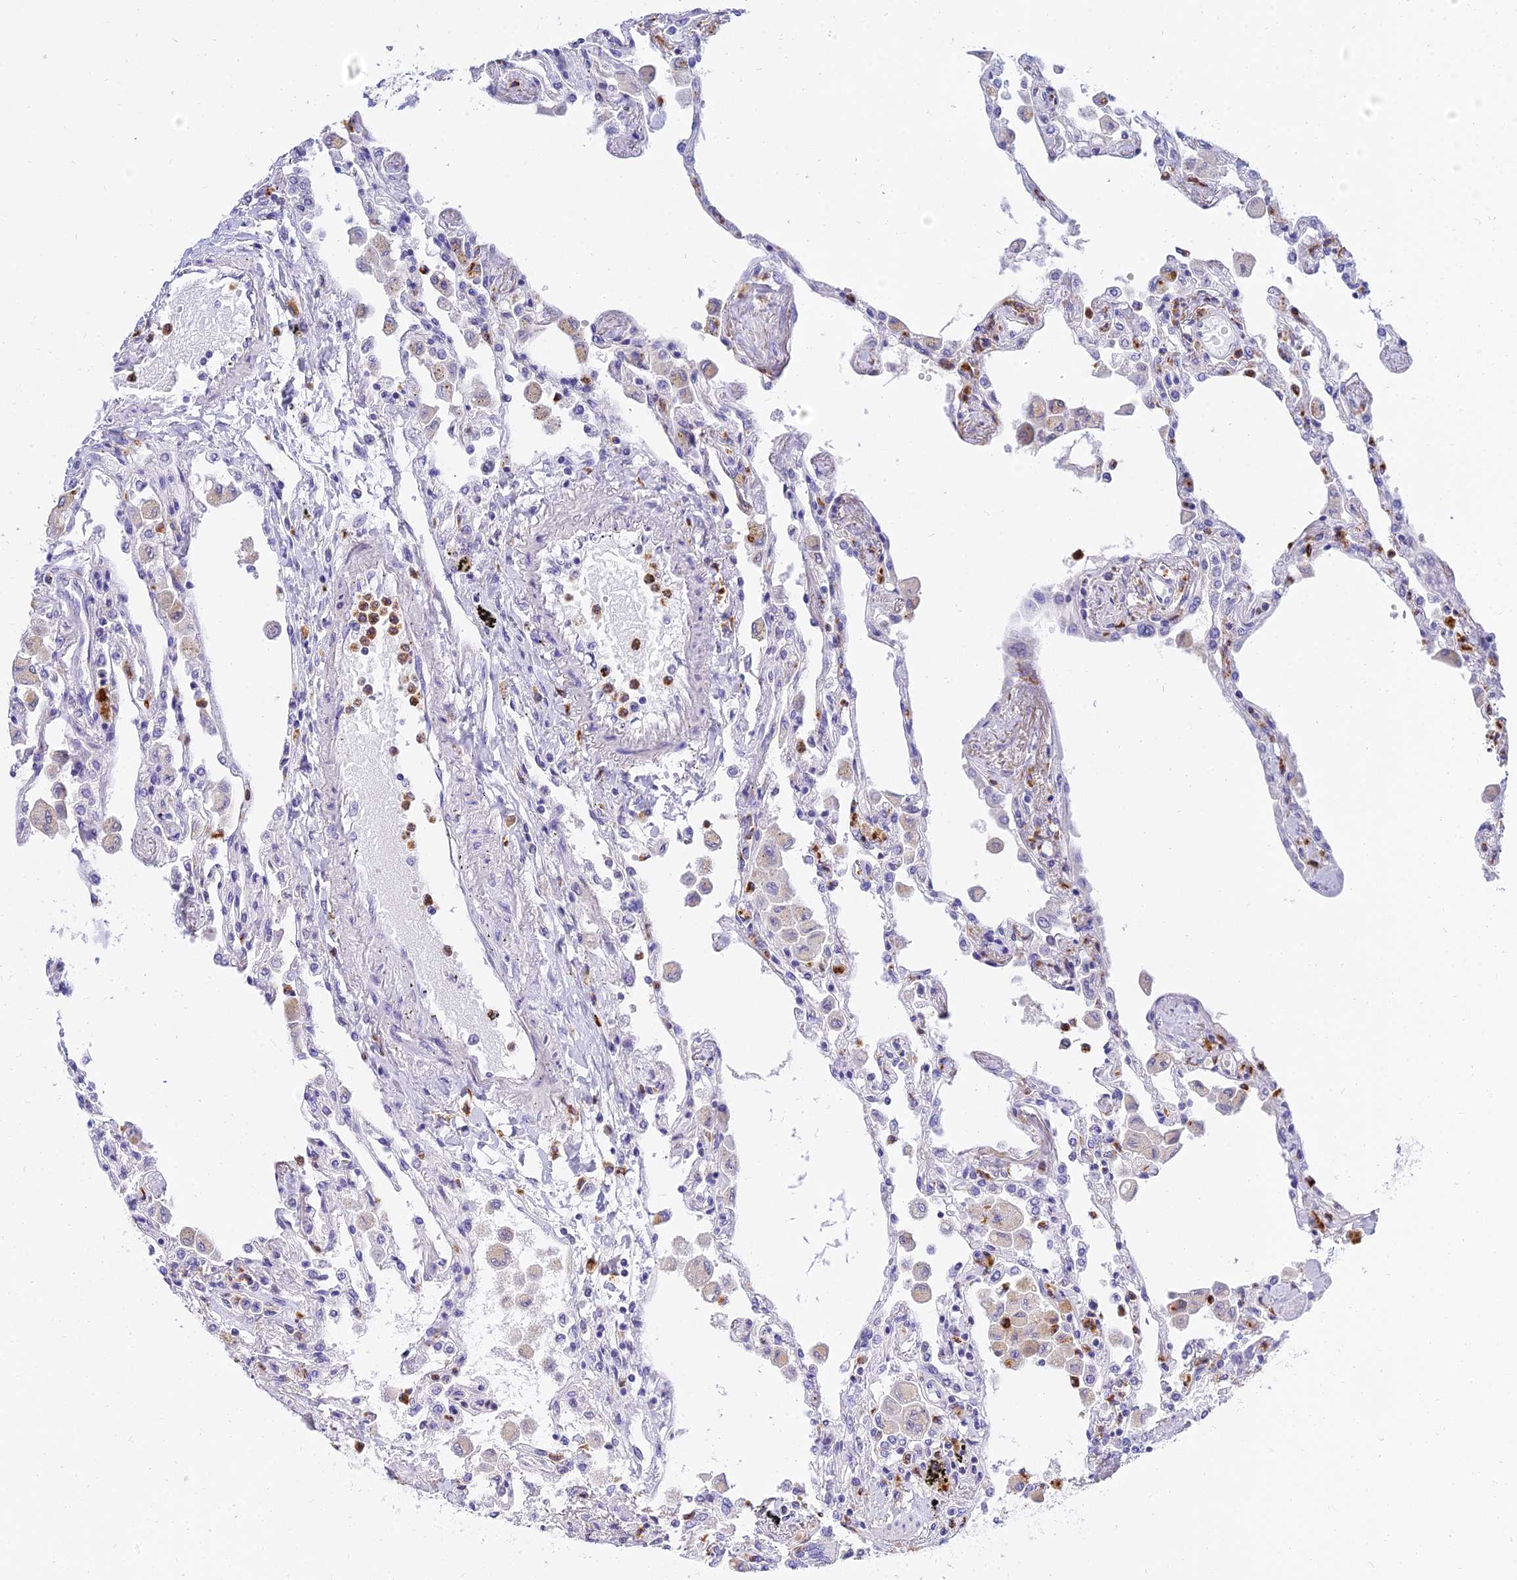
{"staining": {"intensity": "negative", "quantity": "none", "location": "none"}, "tissue": "lung", "cell_type": "Alveolar cells", "image_type": "normal", "snomed": [{"axis": "morphology", "description": "Normal tissue, NOS"}, {"axis": "topography", "description": "Bronchus"}, {"axis": "topography", "description": "Lung"}], "caption": "Photomicrograph shows no protein expression in alveolar cells of benign lung. (DAB (3,3'-diaminobenzidine) IHC visualized using brightfield microscopy, high magnification).", "gene": "VWC2L", "patient": {"sex": "female", "age": 49}}